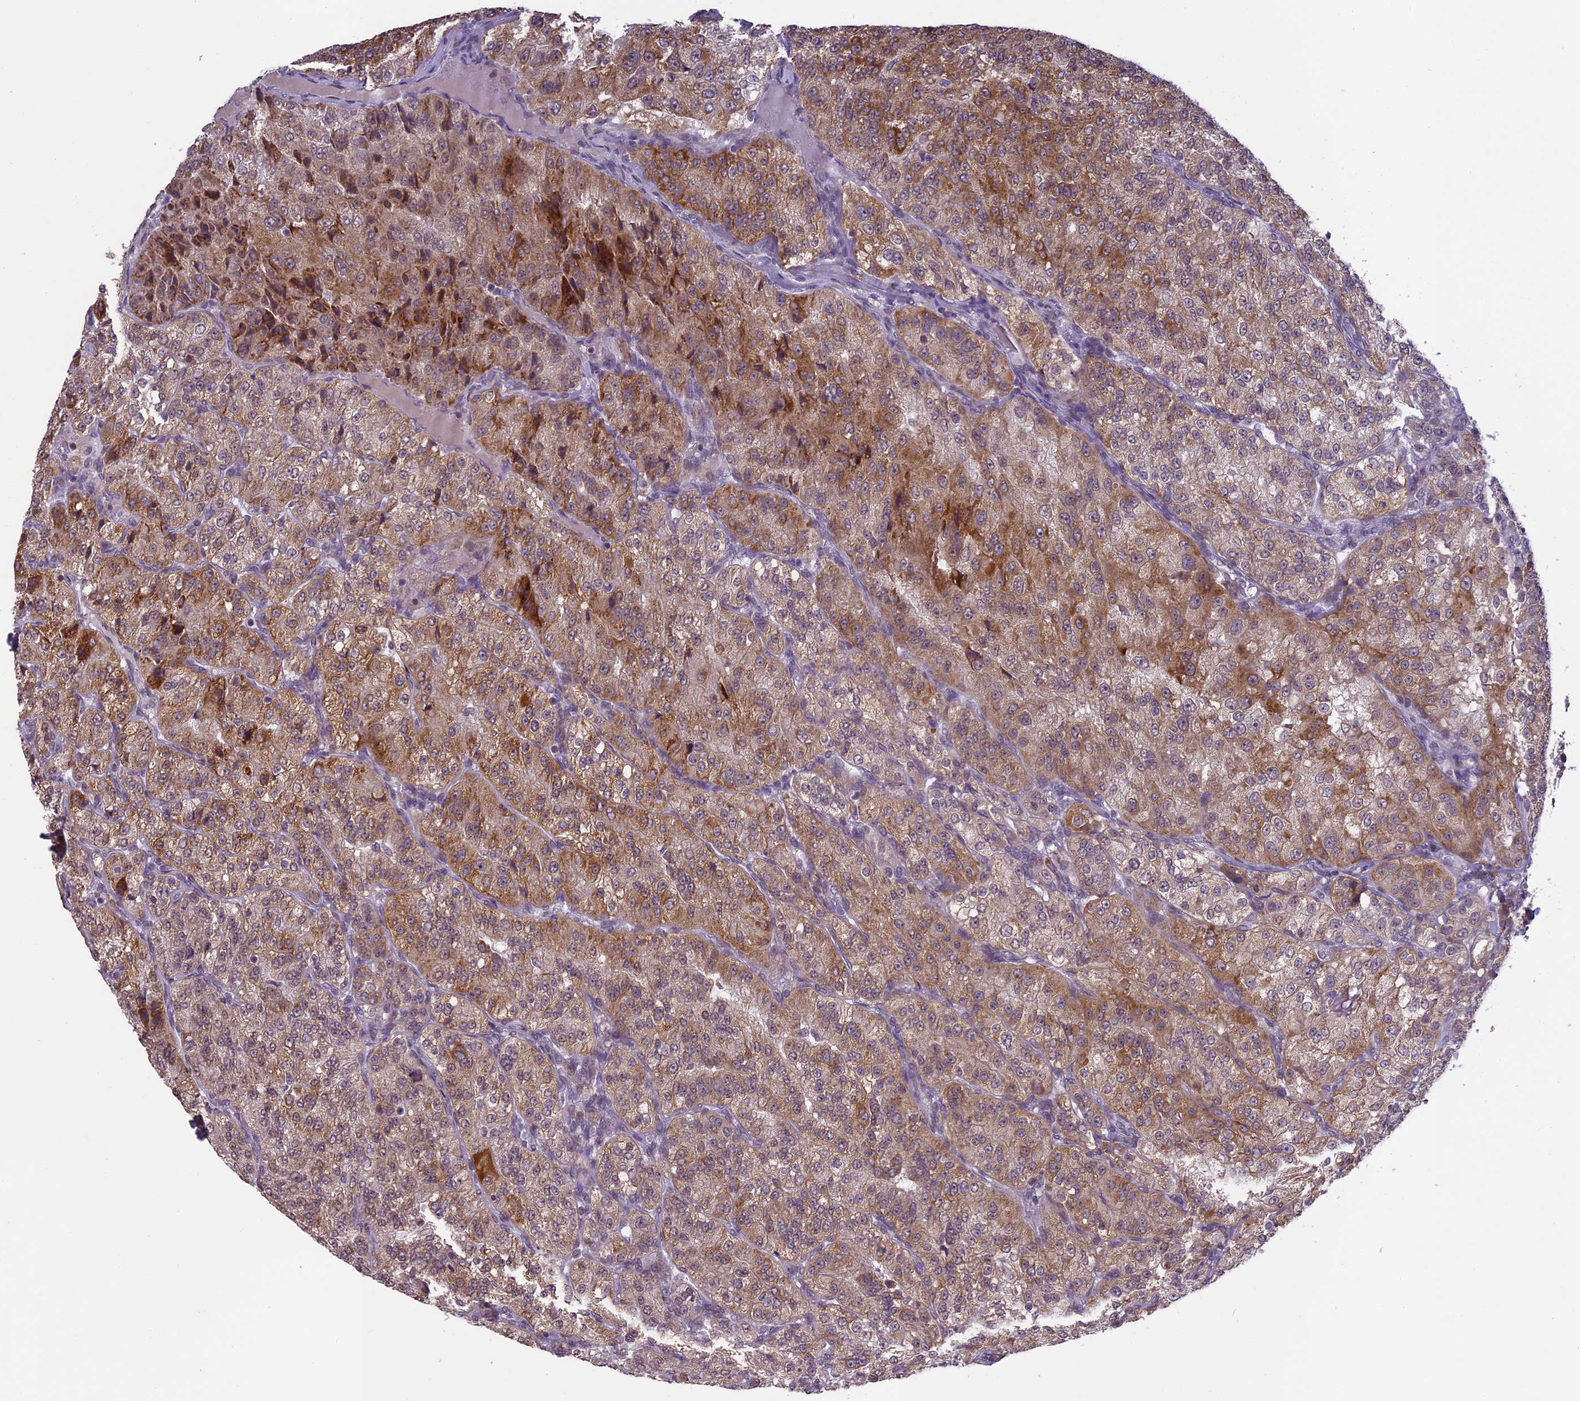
{"staining": {"intensity": "moderate", "quantity": ">75%", "location": "cytoplasmic/membranous"}, "tissue": "renal cancer", "cell_type": "Tumor cells", "image_type": "cancer", "snomed": [{"axis": "morphology", "description": "Adenocarcinoma, NOS"}, {"axis": "topography", "description": "Kidney"}], "caption": "Tumor cells exhibit medium levels of moderate cytoplasmic/membranous staining in about >75% of cells in human adenocarcinoma (renal). Nuclei are stained in blue.", "gene": "ERG28", "patient": {"sex": "female", "age": 63}}